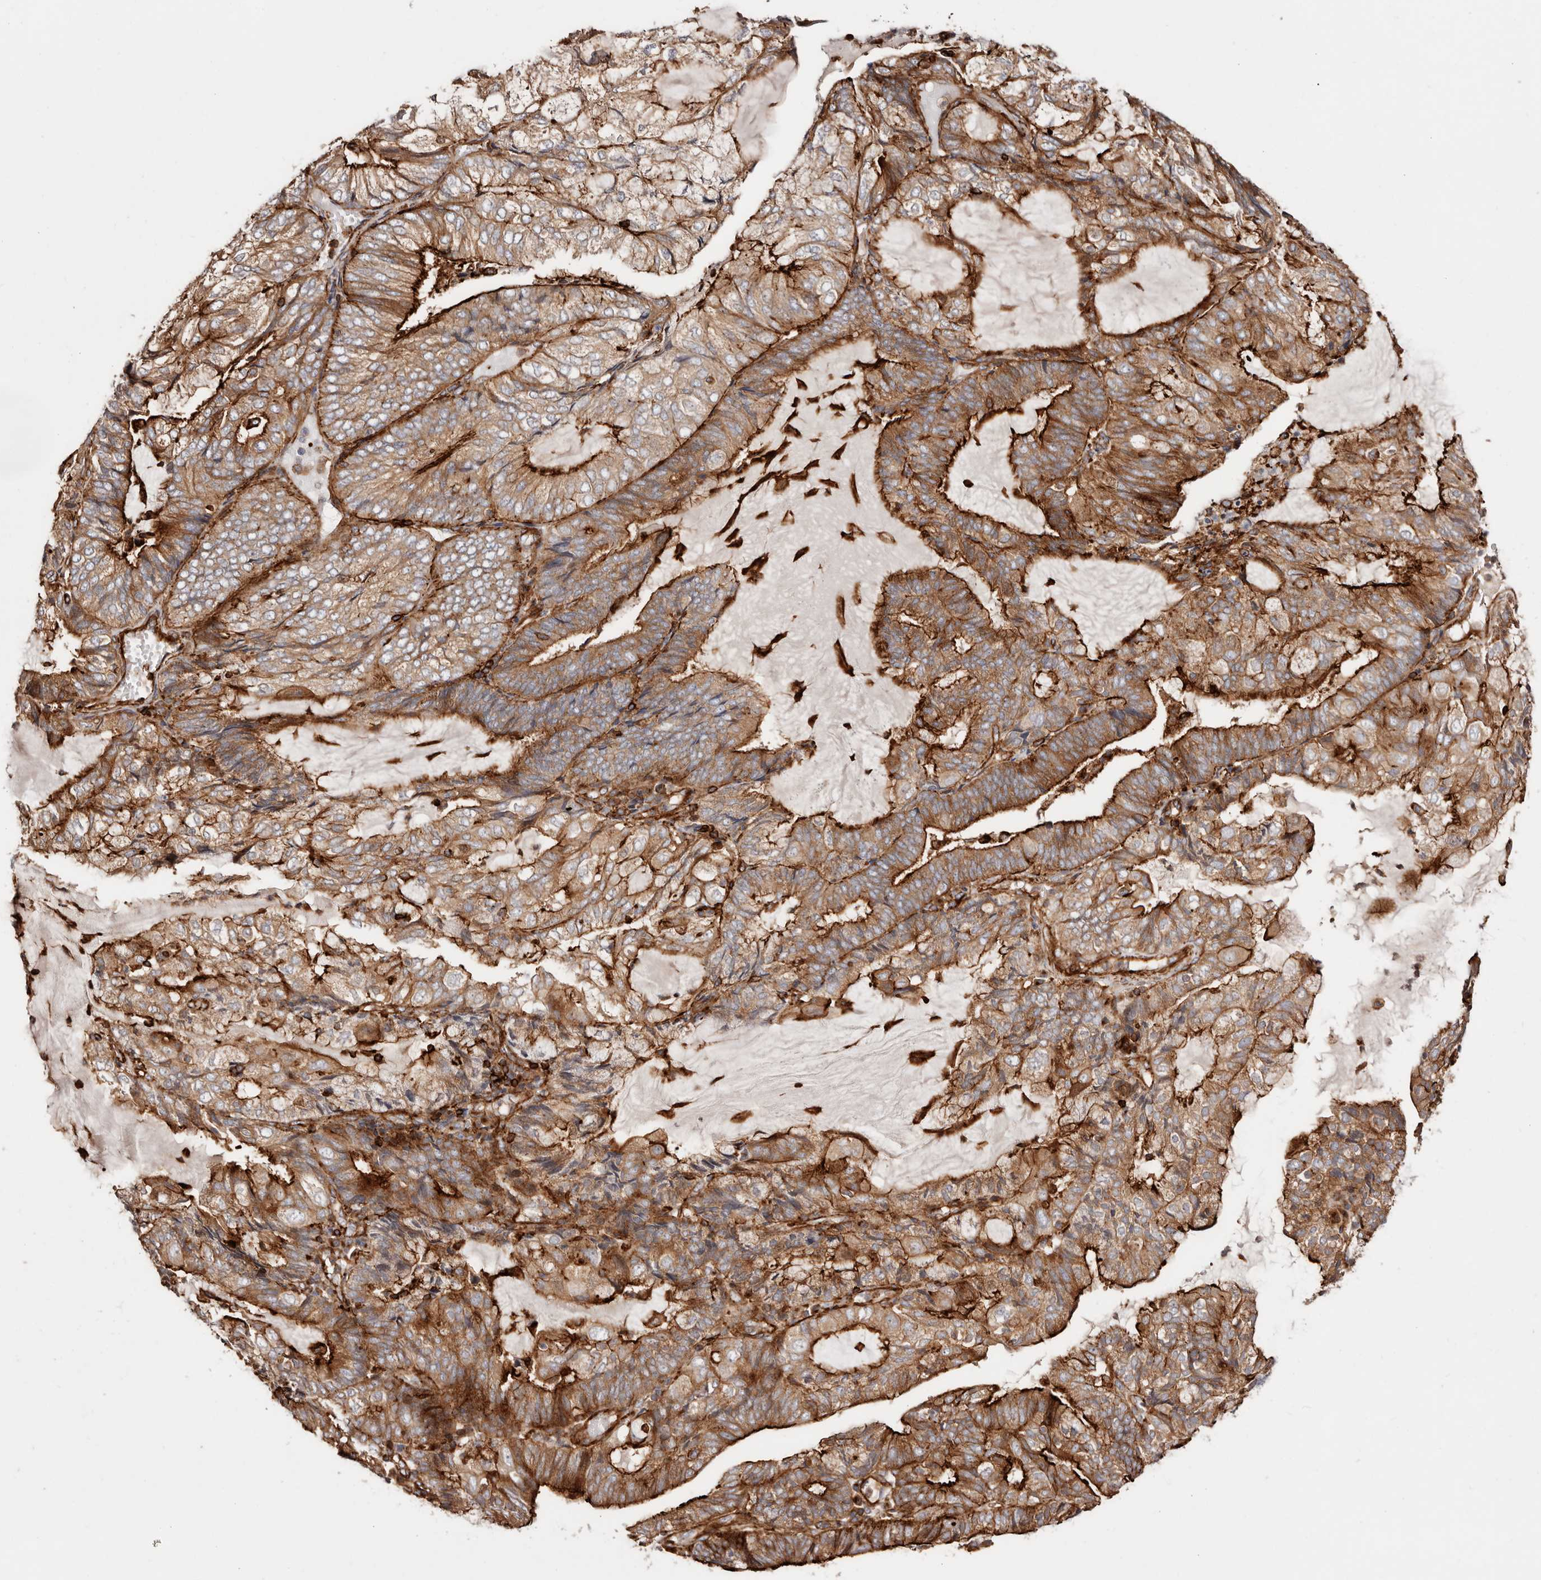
{"staining": {"intensity": "strong", "quantity": "25%-75%", "location": "cytoplasmic/membranous"}, "tissue": "endometrial cancer", "cell_type": "Tumor cells", "image_type": "cancer", "snomed": [{"axis": "morphology", "description": "Adenocarcinoma, NOS"}, {"axis": "topography", "description": "Endometrium"}], "caption": "Strong cytoplasmic/membranous staining for a protein is appreciated in approximately 25%-75% of tumor cells of endometrial cancer (adenocarcinoma) using immunohistochemistry (IHC).", "gene": "PTPN22", "patient": {"sex": "female", "age": 81}}